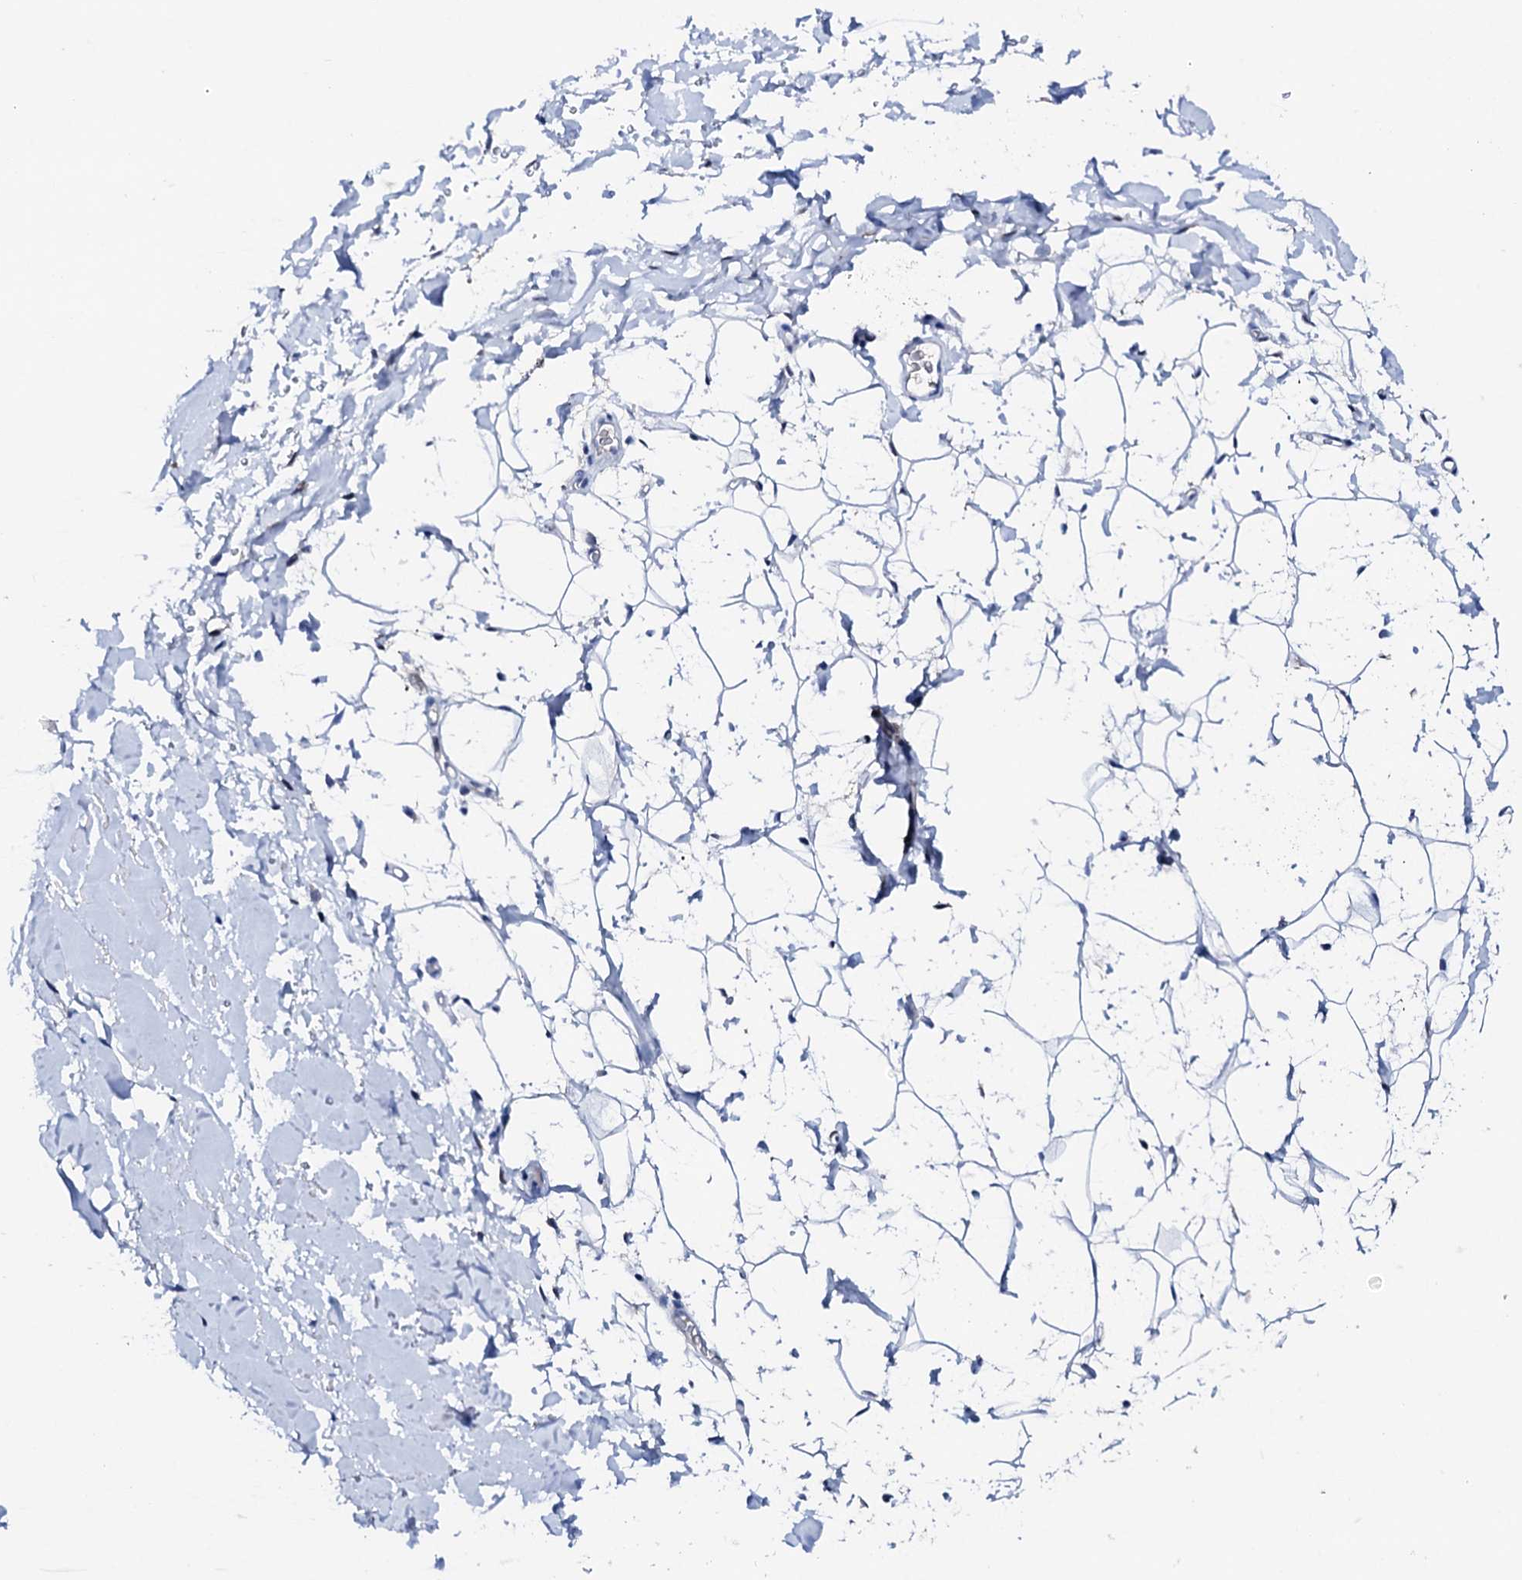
{"staining": {"intensity": "negative", "quantity": "none", "location": "none"}, "tissue": "adipose tissue", "cell_type": "Adipocytes", "image_type": "normal", "snomed": [{"axis": "morphology", "description": "Normal tissue, NOS"}, {"axis": "topography", "description": "Breast"}], "caption": "DAB (3,3'-diaminobenzidine) immunohistochemical staining of normal adipose tissue shows no significant positivity in adipocytes.", "gene": "NRIP2", "patient": {"sex": "female", "age": 26}}